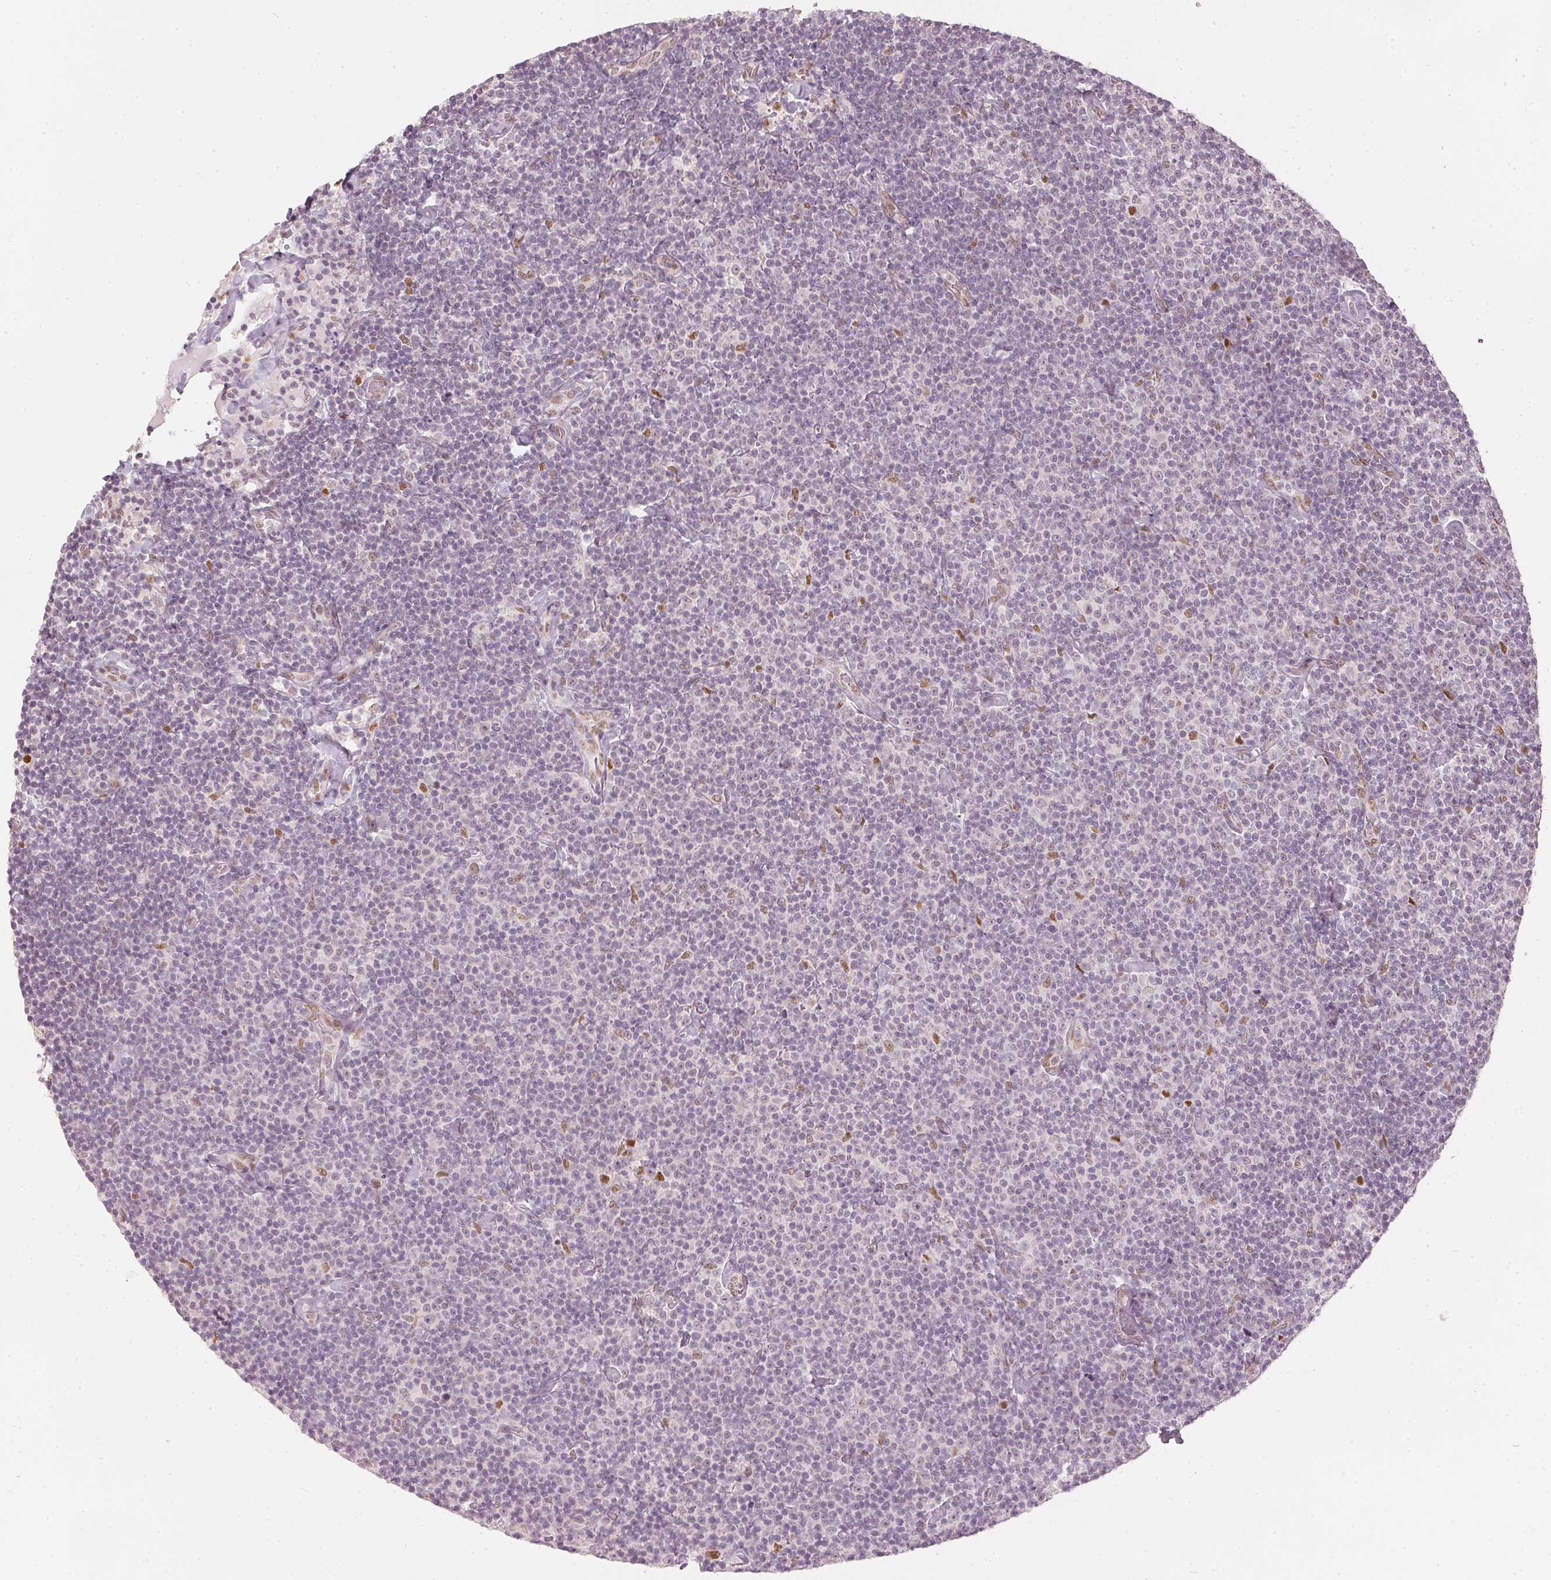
{"staining": {"intensity": "negative", "quantity": "none", "location": "none"}, "tissue": "lymphoma", "cell_type": "Tumor cells", "image_type": "cancer", "snomed": [{"axis": "morphology", "description": "Malignant lymphoma, non-Hodgkin's type, Low grade"}, {"axis": "topography", "description": "Lymph node"}], "caption": "Low-grade malignant lymphoma, non-Hodgkin's type was stained to show a protein in brown. There is no significant expression in tumor cells.", "gene": "SLC39A3", "patient": {"sex": "male", "age": 81}}